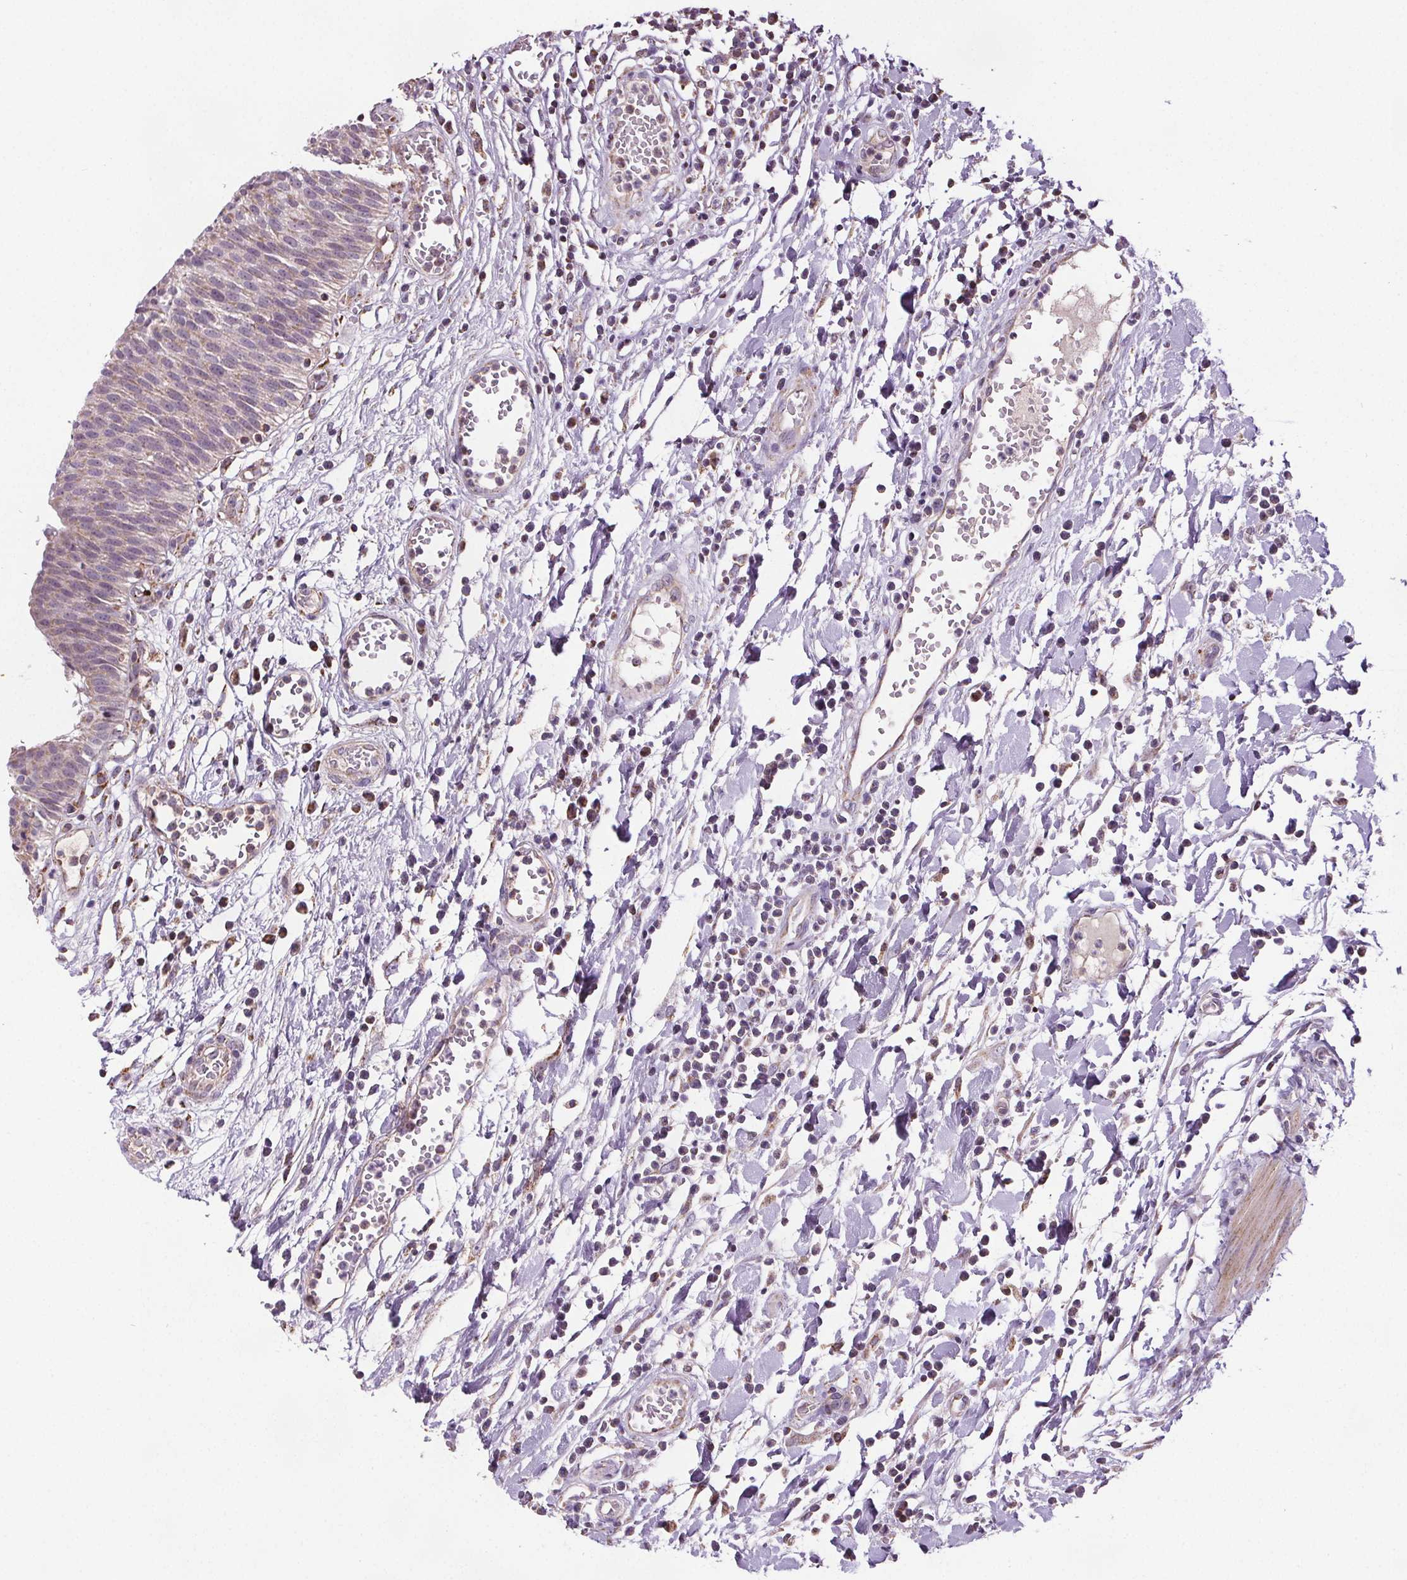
{"staining": {"intensity": "weak", "quantity": "25%-75%", "location": "cytoplasmic/membranous"}, "tissue": "urinary bladder", "cell_type": "Urothelial cells", "image_type": "normal", "snomed": [{"axis": "morphology", "description": "Normal tissue, NOS"}, {"axis": "topography", "description": "Urinary bladder"}], "caption": "Immunohistochemical staining of unremarkable urinary bladder displays weak cytoplasmic/membranous protein positivity in approximately 25%-75% of urothelial cells. Nuclei are stained in blue.", "gene": "SUCLA2", "patient": {"sex": "male", "age": 64}}